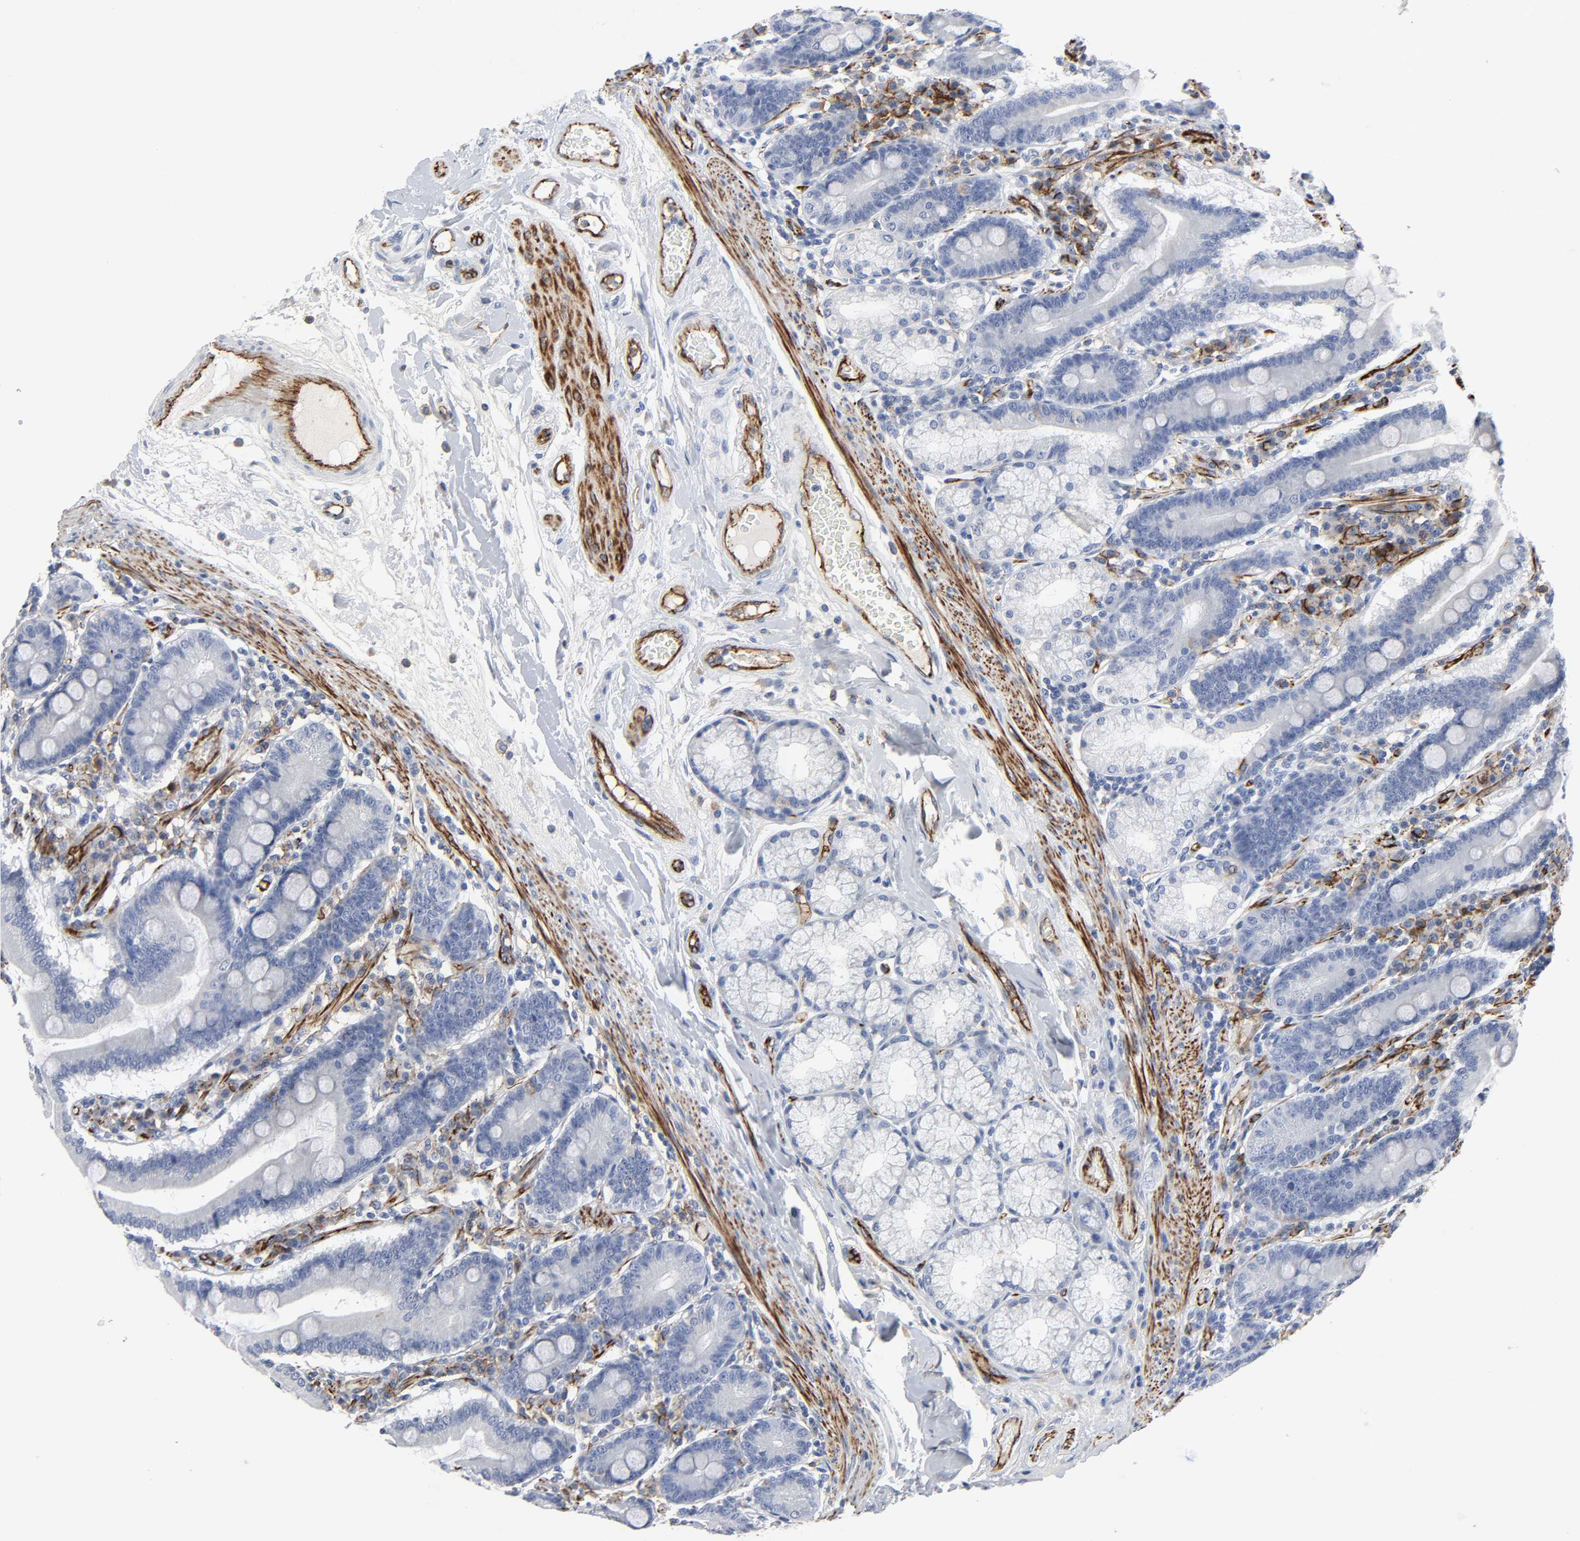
{"staining": {"intensity": "negative", "quantity": "none", "location": "none"}, "tissue": "duodenum", "cell_type": "Glandular cells", "image_type": "normal", "snomed": [{"axis": "morphology", "description": "Normal tissue, NOS"}, {"axis": "topography", "description": "Duodenum"}], "caption": "The photomicrograph reveals no significant staining in glandular cells of duodenum. (DAB (3,3'-diaminobenzidine) immunohistochemistry with hematoxylin counter stain).", "gene": "PECAM1", "patient": {"sex": "female", "age": 64}}